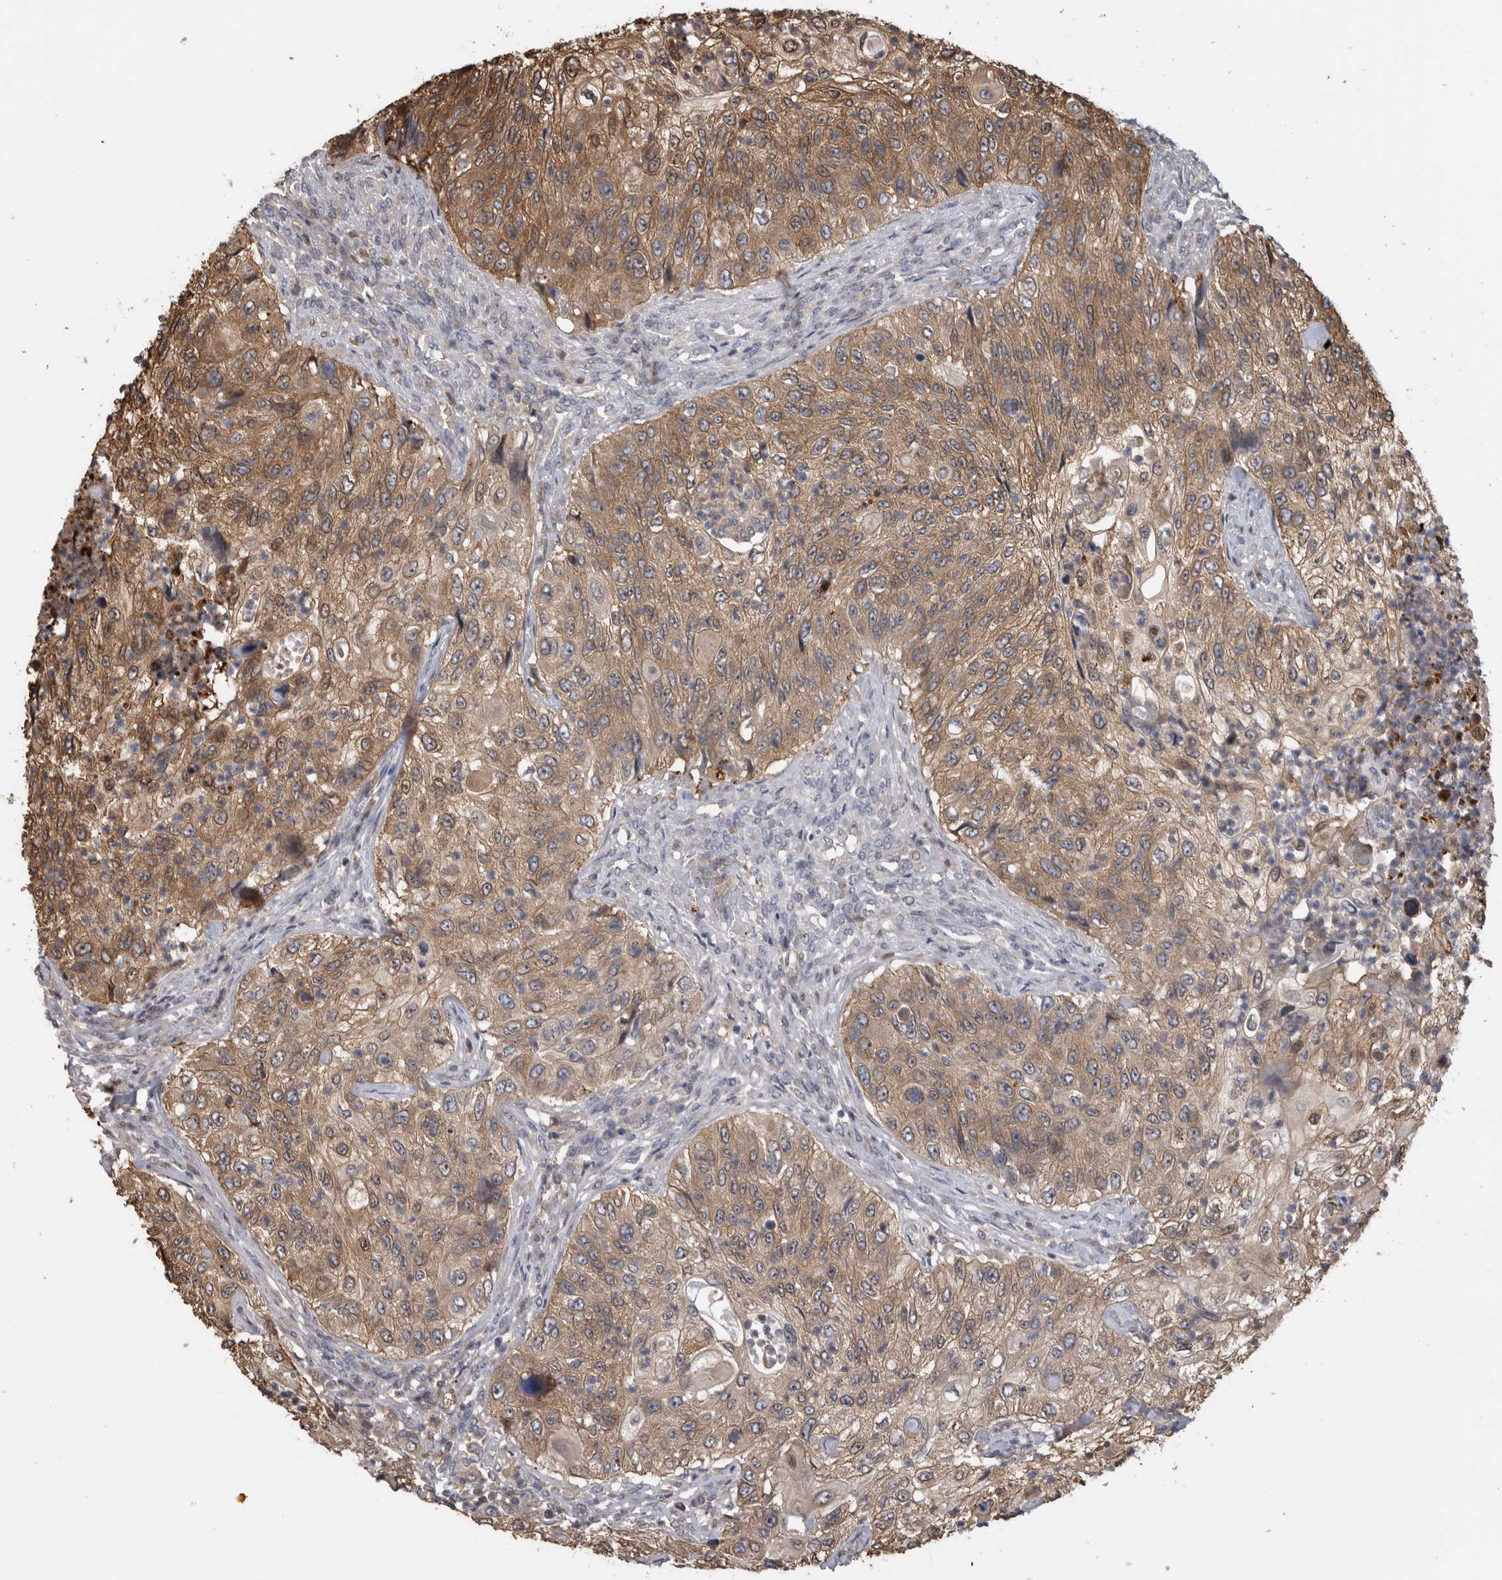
{"staining": {"intensity": "moderate", "quantity": ">75%", "location": "cytoplasmic/membranous"}, "tissue": "urothelial cancer", "cell_type": "Tumor cells", "image_type": "cancer", "snomed": [{"axis": "morphology", "description": "Urothelial carcinoma, High grade"}, {"axis": "topography", "description": "Urinary bladder"}], "caption": "The histopathology image demonstrates staining of high-grade urothelial carcinoma, revealing moderate cytoplasmic/membranous protein staining (brown color) within tumor cells. Using DAB (3,3'-diaminobenzidine) (brown) and hematoxylin (blue) stains, captured at high magnification using brightfield microscopy.", "gene": "USH1G", "patient": {"sex": "female", "age": 60}}